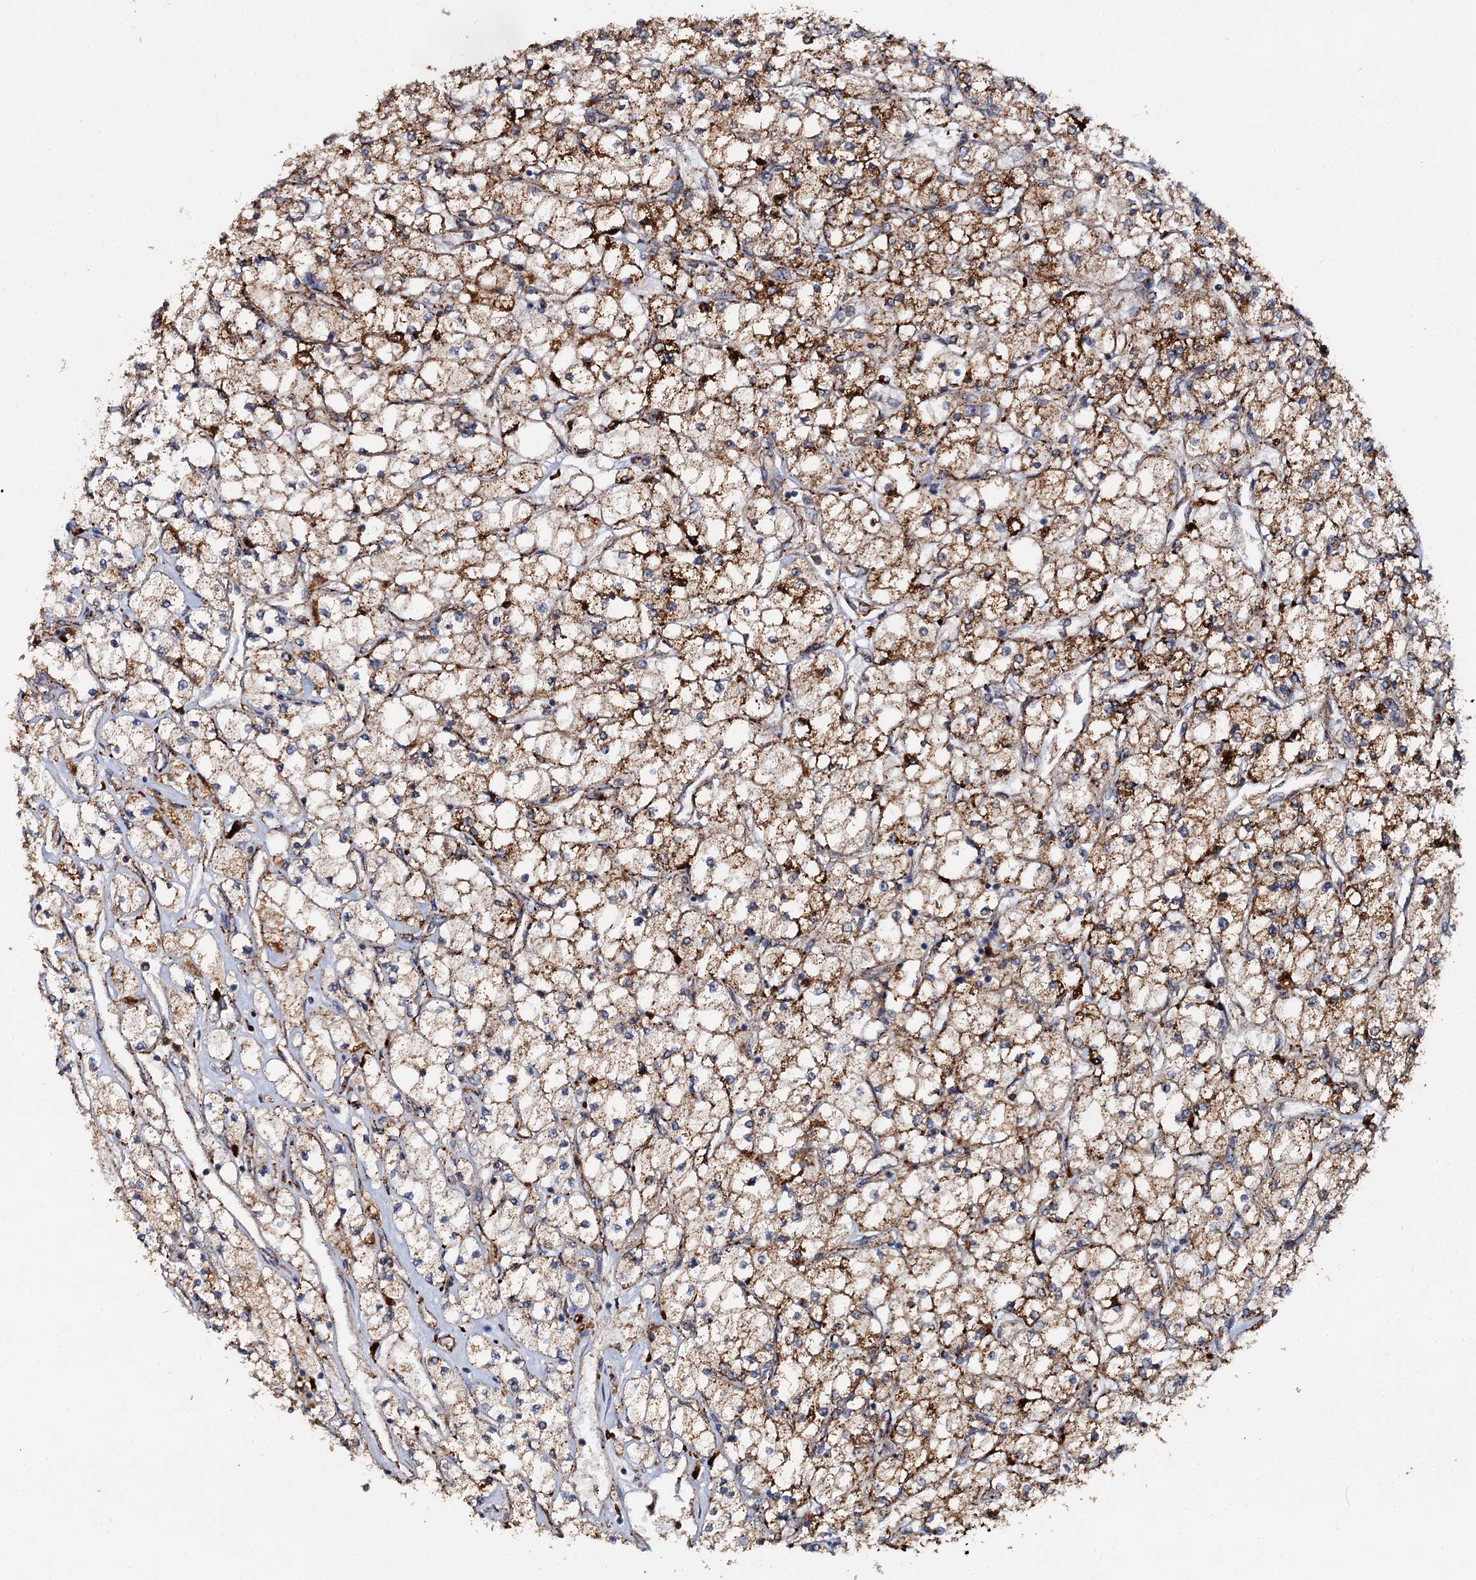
{"staining": {"intensity": "strong", "quantity": ">75%", "location": "cytoplasmic/membranous"}, "tissue": "renal cancer", "cell_type": "Tumor cells", "image_type": "cancer", "snomed": [{"axis": "morphology", "description": "Adenocarcinoma, NOS"}, {"axis": "topography", "description": "Kidney"}], "caption": "Protein expression analysis of renal cancer (adenocarcinoma) exhibits strong cytoplasmic/membranous staining in approximately >75% of tumor cells.", "gene": "GBA1", "patient": {"sex": "male", "age": 80}}